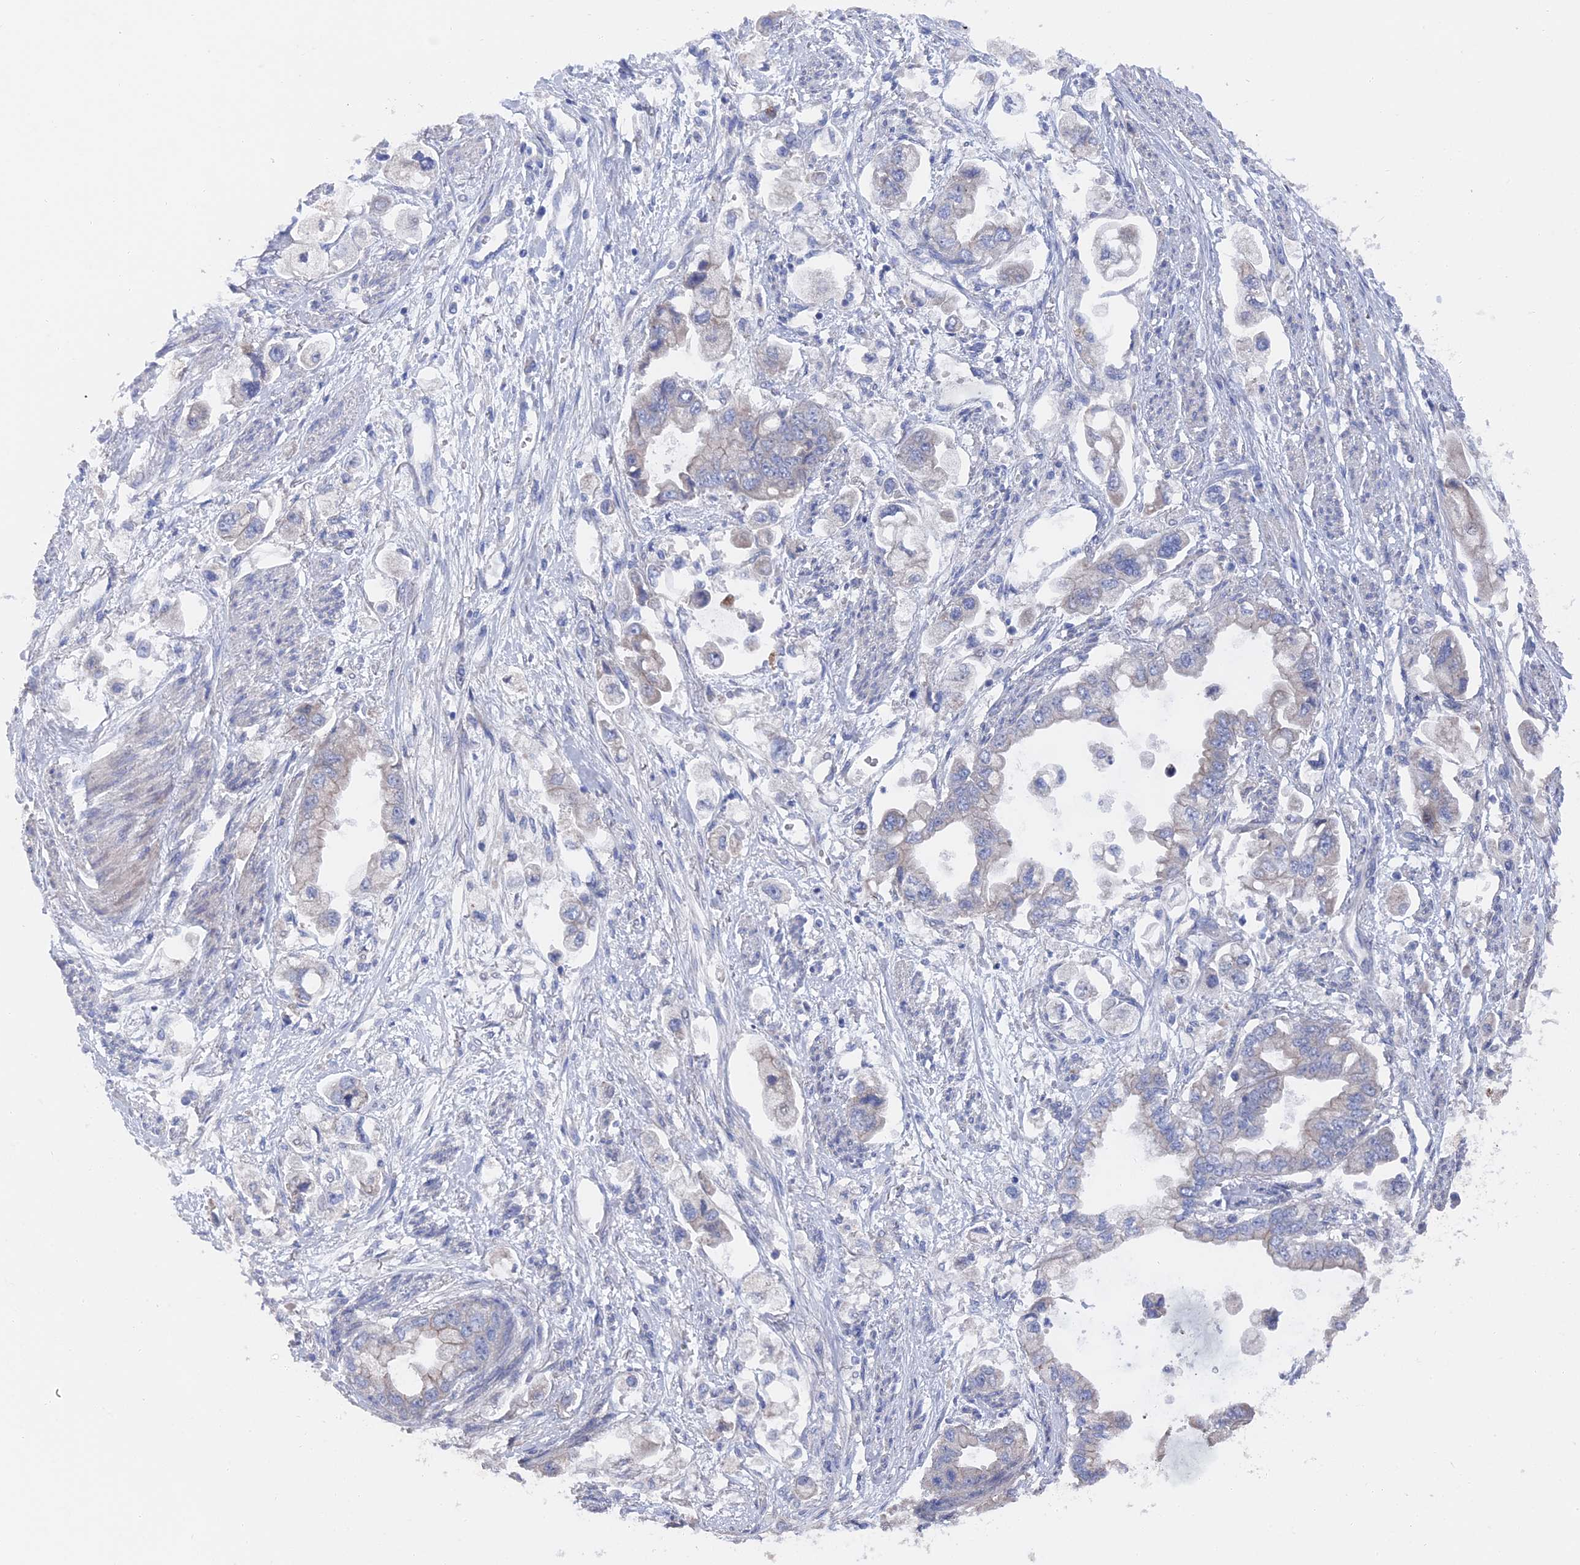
{"staining": {"intensity": "negative", "quantity": "none", "location": "none"}, "tissue": "stomach cancer", "cell_type": "Tumor cells", "image_type": "cancer", "snomed": [{"axis": "morphology", "description": "Adenocarcinoma, NOS"}, {"axis": "topography", "description": "Stomach"}], "caption": "High power microscopy image of an immunohistochemistry (IHC) histopathology image of stomach adenocarcinoma, revealing no significant staining in tumor cells.", "gene": "TMEM161A", "patient": {"sex": "male", "age": 62}}